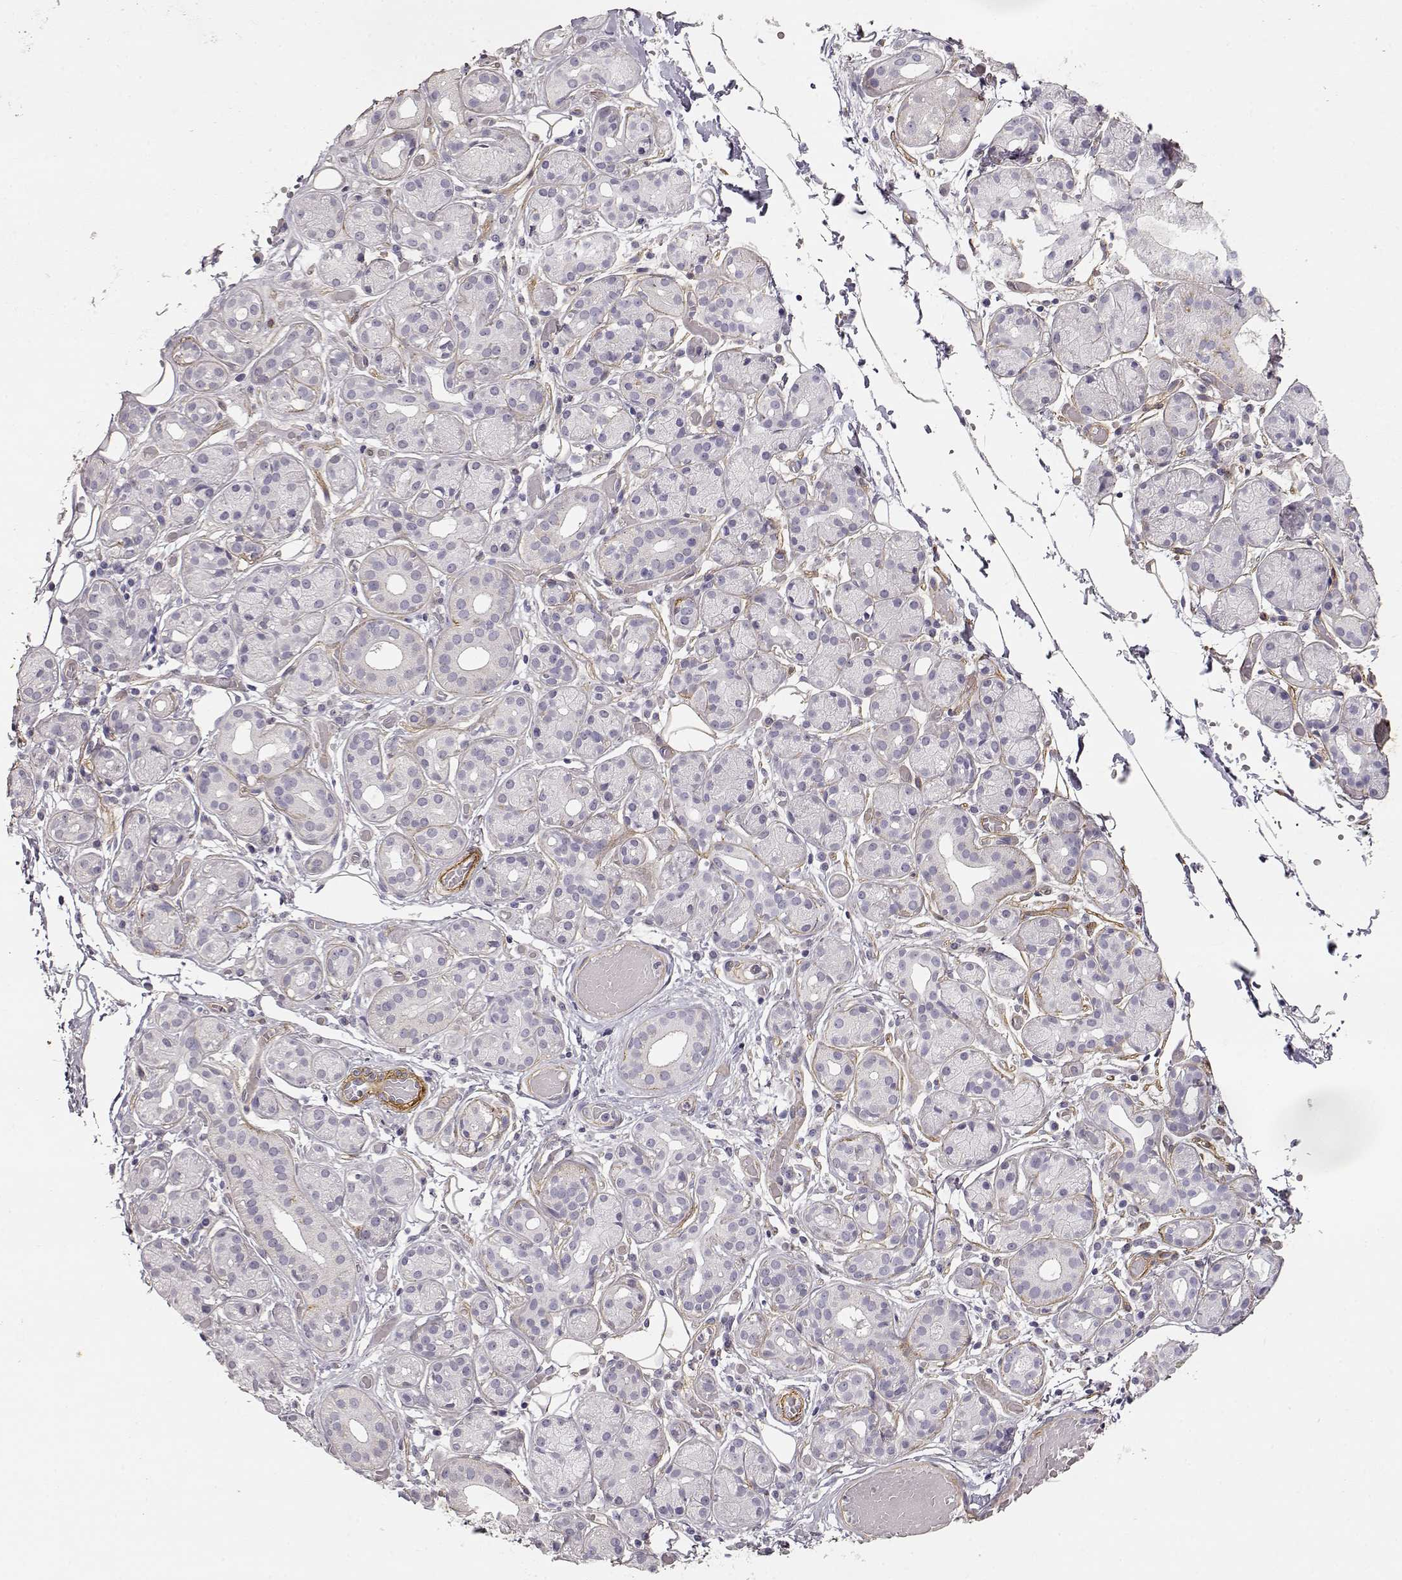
{"staining": {"intensity": "negative", "quantity": "none", "location": "none"}, "tissue": "salivary gland", "cell_type": "Glandular cells", "image_type": "normal", "snomed": [{"axis": "morphology", "description": "Normal tissue, NOS"}, {"axis": "topography", "description": "Salivary gland"}, {"axis": "topography", "description": "Peripheral nerve tissue"}], "caption": "DAB immunohistochemical staining of normal salivary gland demonstrates no significant positivity in glandular cells. Nuclei are stained in blue.", "gene": "LAMC1", "patient": {"sex": "male", "age": 71}}